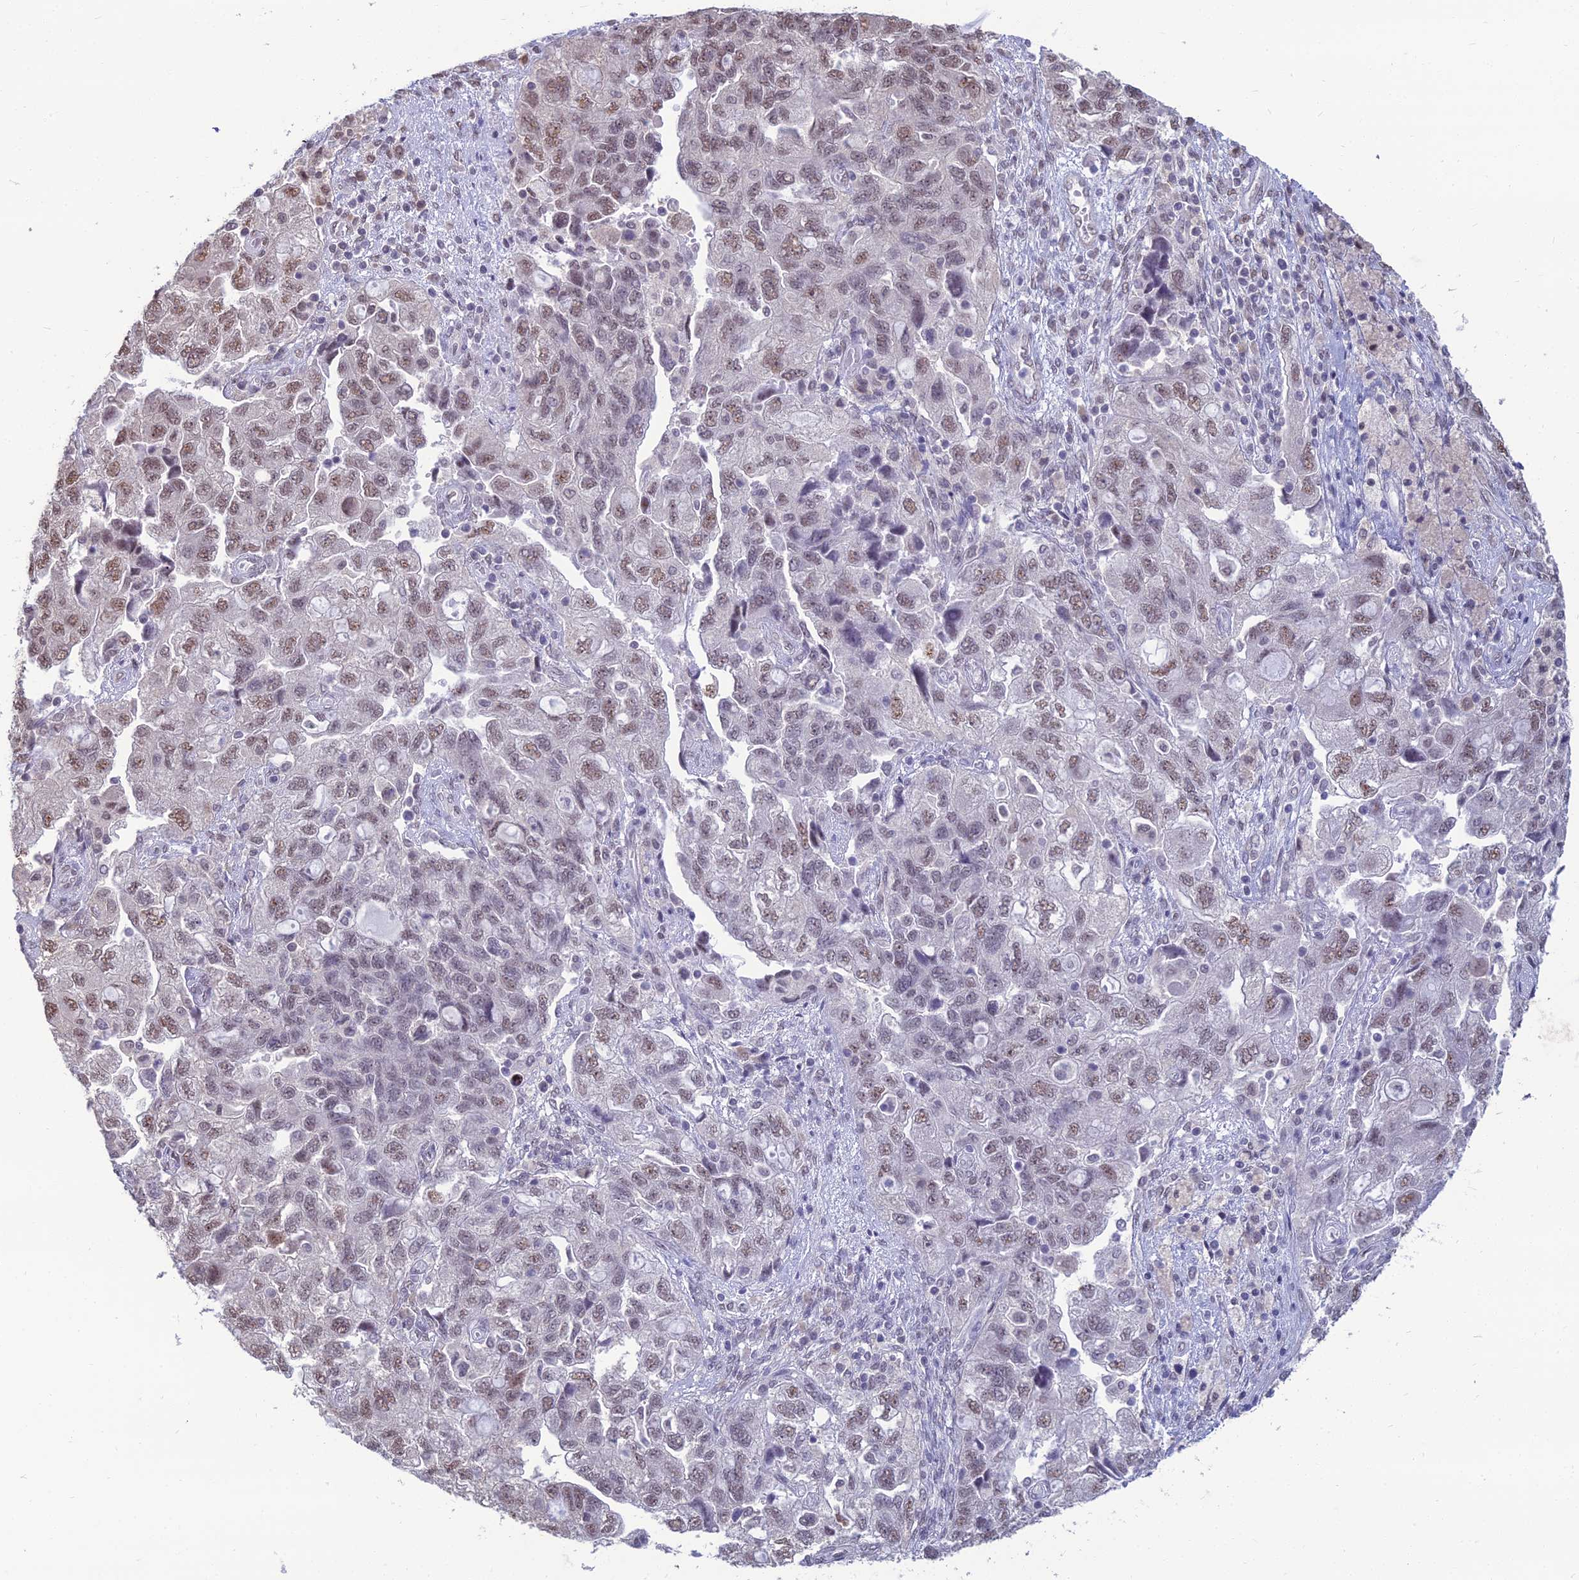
{"staining": {"intensity": "moderate", "quantity": "<25%", "location": "nuclear"}, "tissue": "ovarian cancer", "cell_type": "Tumor cells", "image_type": "cancer", "snomed": [{"axis": "morphology", "description": "Carcinoma, NOS"}, {"axis": "morphology", "description": "Cystadenocarcinoma, serous, NOS"}, {"axis": "topography", "description": "Ovary"}], "caption": "Protein staining of carcinoma (ovarian) tissue displays moderate nuclear staining in approximately <25% of tumor cells. (DAB (3,3'-diaminobenzidine) = brown stain, brightfield microscopy at high magnification).", "gene": "SRSF7", "patient": {"sex": "female", "age": 69}}